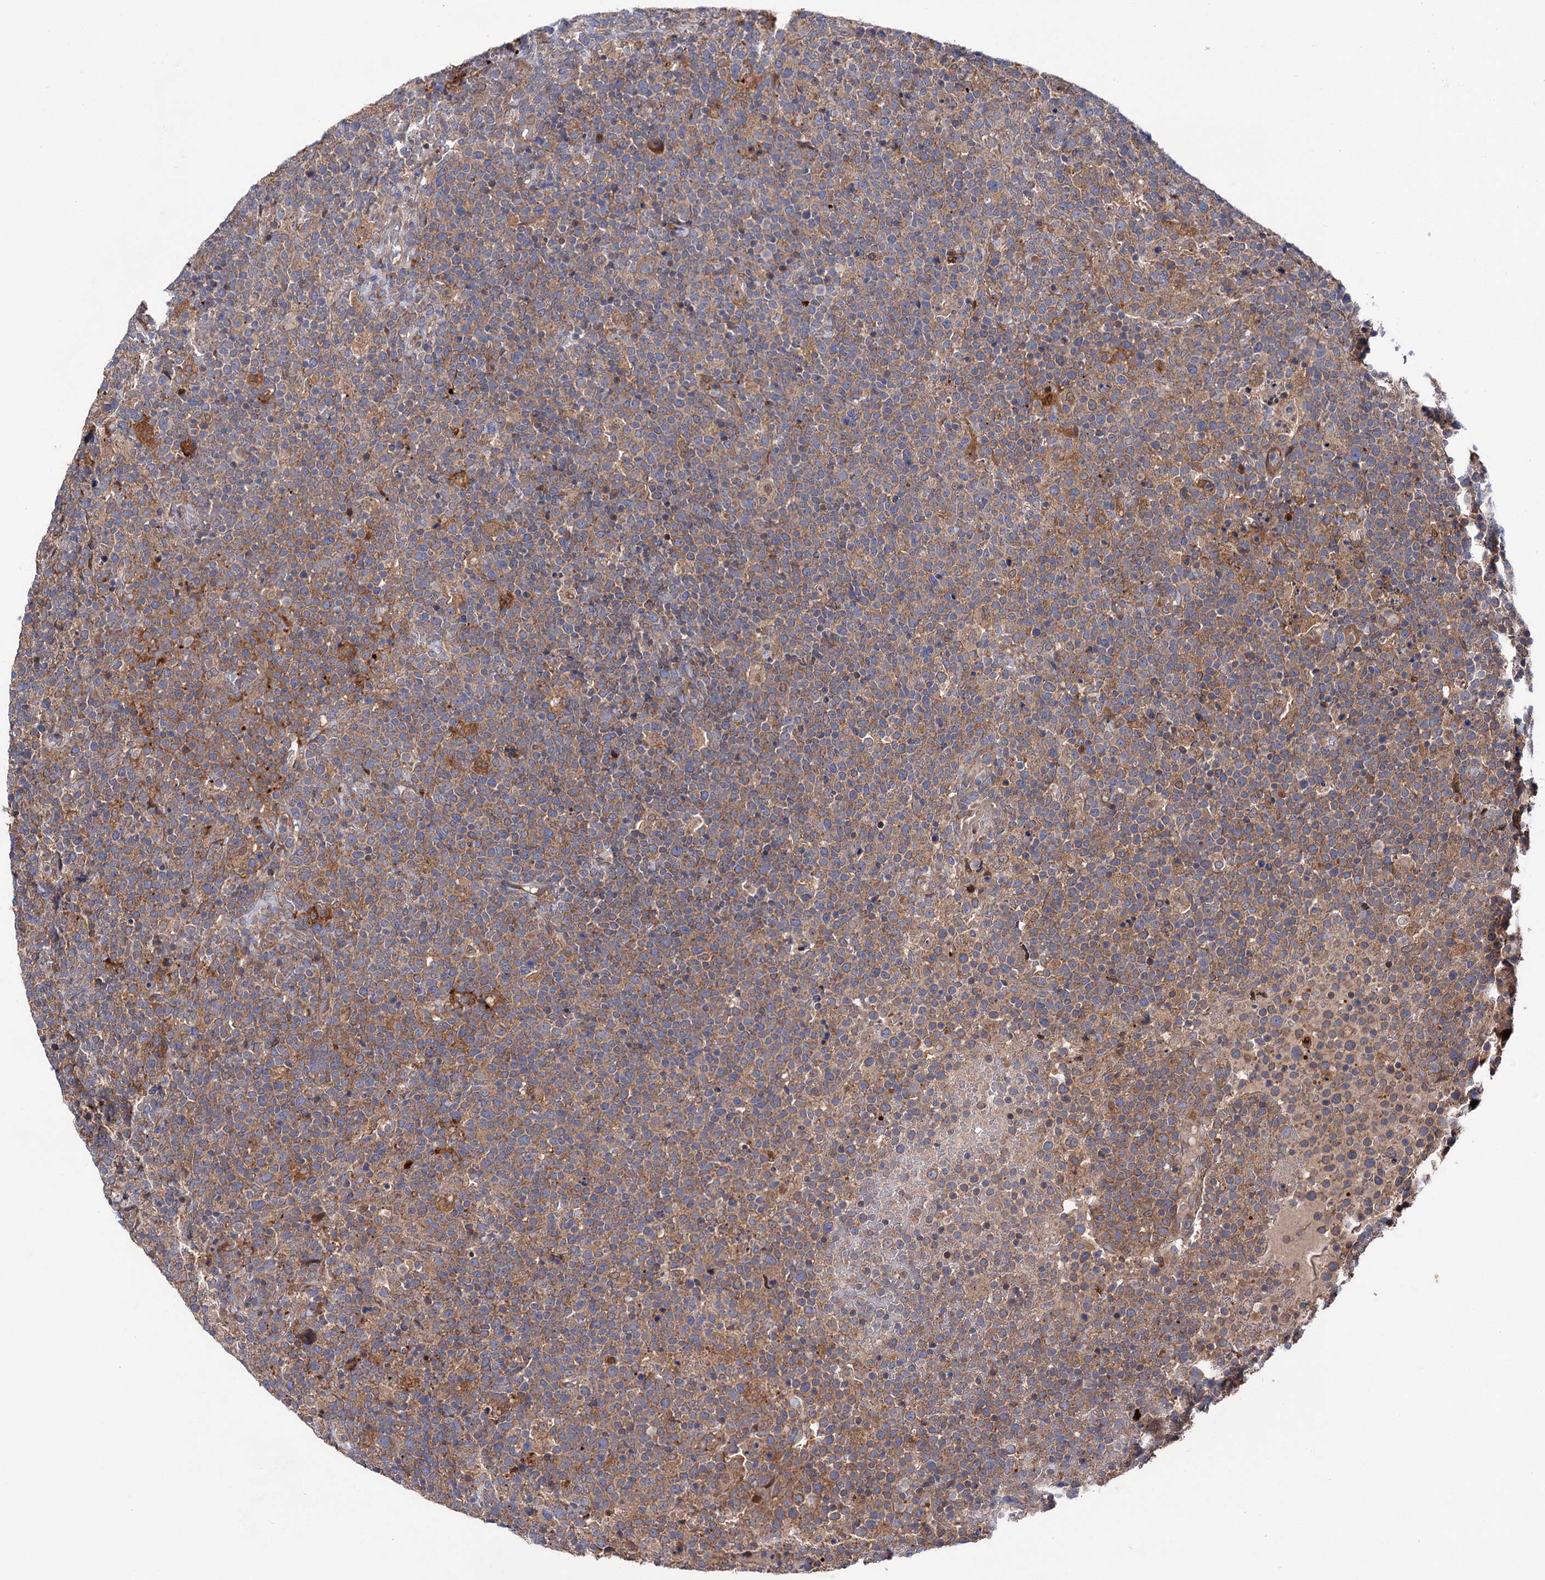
{"staining": {"intensity": "weak", "quantity": "25%-75%", "location": "cytoplasmic/membranous"}, "tissue": "lymphoma", "cell_type": "Tumor cells", "image_type": "cancer", "snomed": [{"axis": "morphology", "description": "Malignant lymphoma, non-Hodgkin's type, High grade"}, {"axis": "topography", "description": "Lymph node"}], "caption": "Malignant lymphoma, non-Hodgkin's type (high-grade) stained for a protein (brown) demonstrates weak cytoplasmic/membranous positive positivity in about 25%-75% of tumor cells.", "gene": "NAA25", "patient": {"sex": "male", "age": 61}}